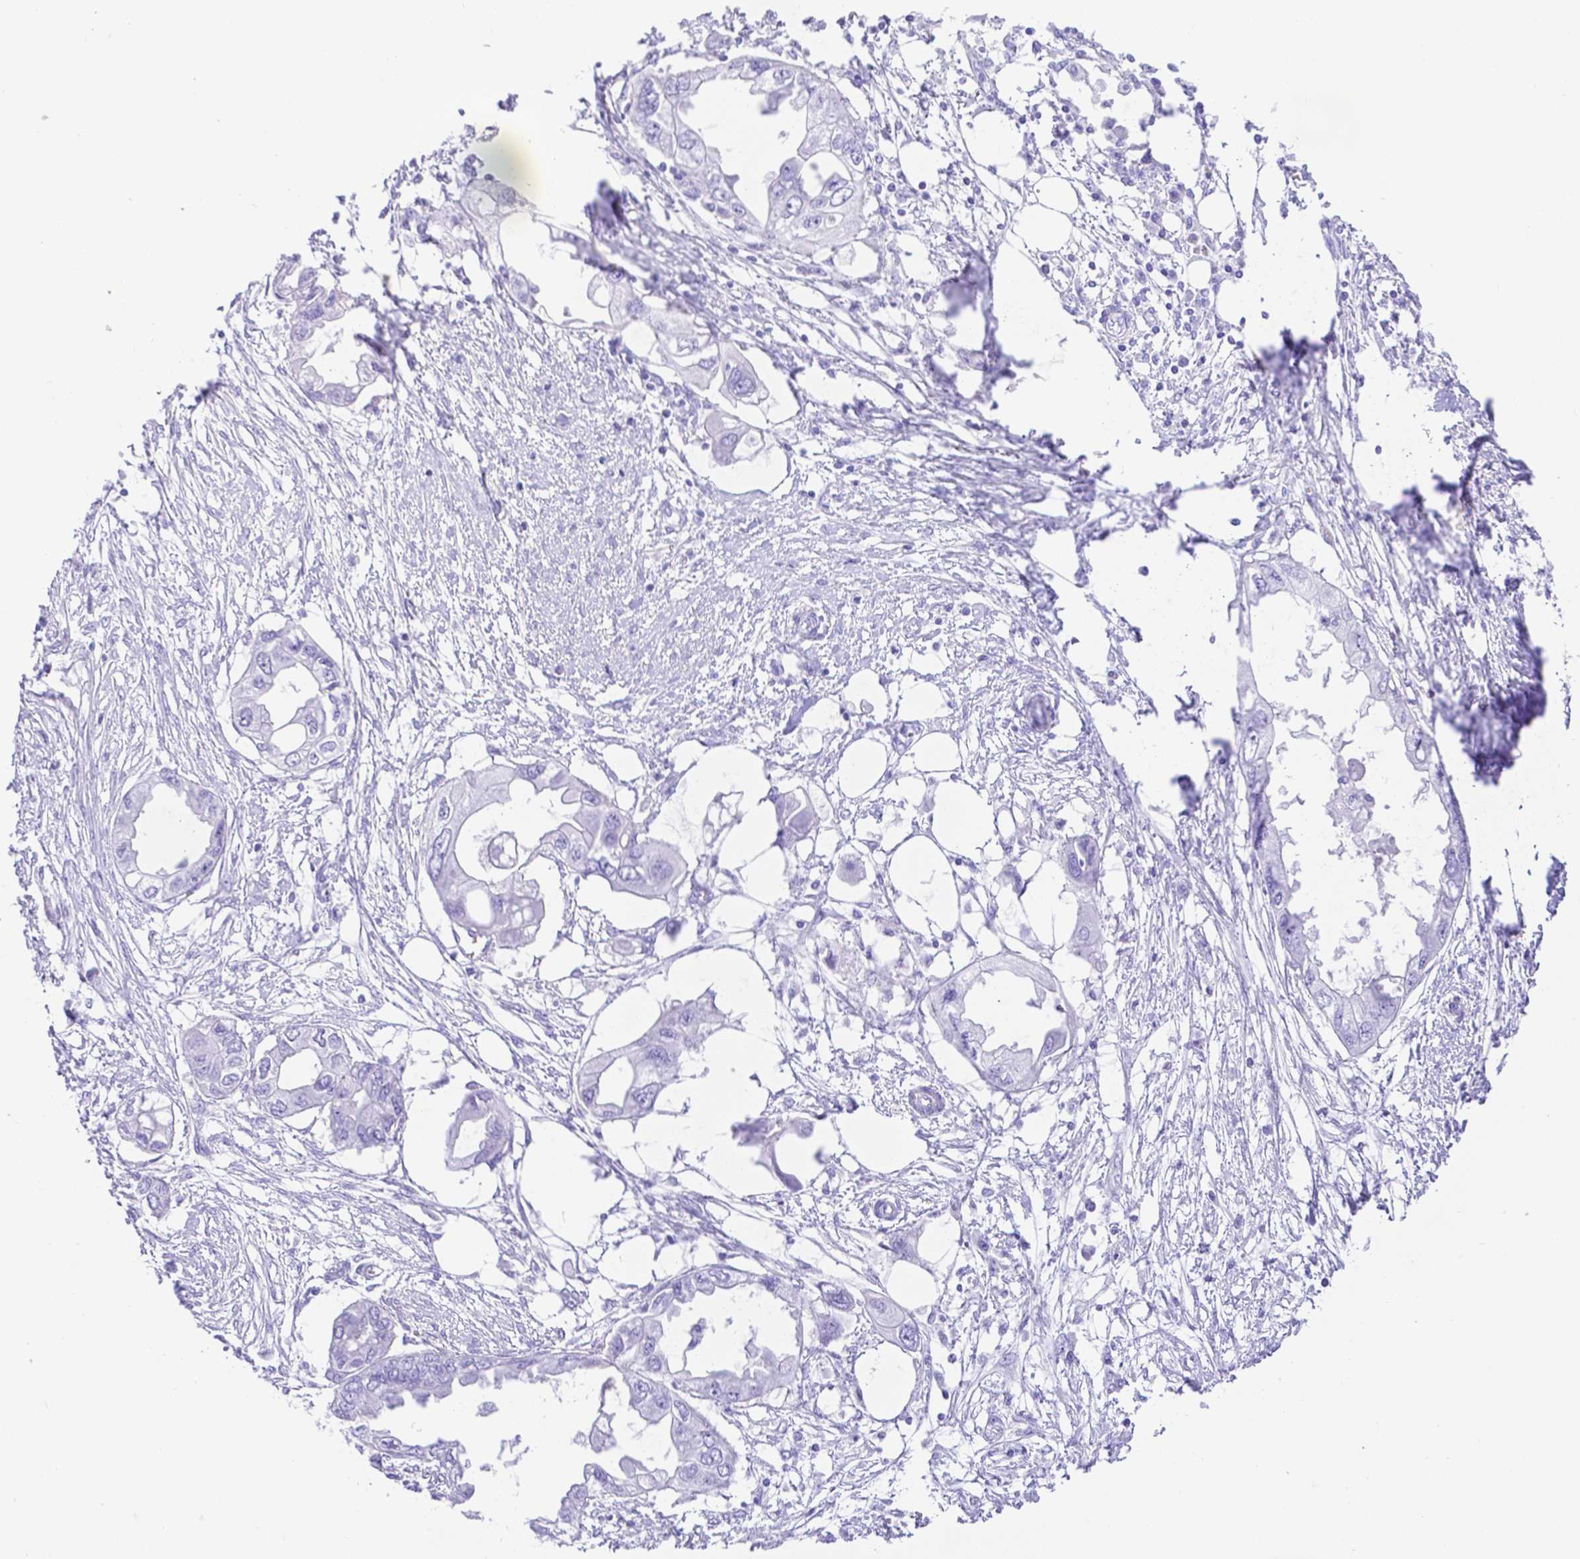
{"staining": {"intensity": "negative", "quantity": "none", "location": "none"}, "tissue": "endometrial cancer", "cell_type": "Tumor cells", "image_type": "cancer", "snomed": [{"axis": "morphology", "description": "Adenocarcinoma, NOS"}, {"axis": "morphology", "description": "Adenocarcinoma, metastatic, NOS"}, {"axis": "topography", "description": "Adipose tissue"}, {"axis": "topography", "description": "Endometrium"}], "caption": "High power microscopy image of an immunohistochemistry (IHC) histopathology image of endometrial cancer, revealing no significant expression in tumor cells. The staining was performed using DAB (3,3'-diaminobenzidine) to visualize the protein expression in brown, while the nuclei were stained in blue with hematoxylin (Magnification: 20x).", "gene": "SMR3A", "patient": {"sex": "female", "age": 67}}